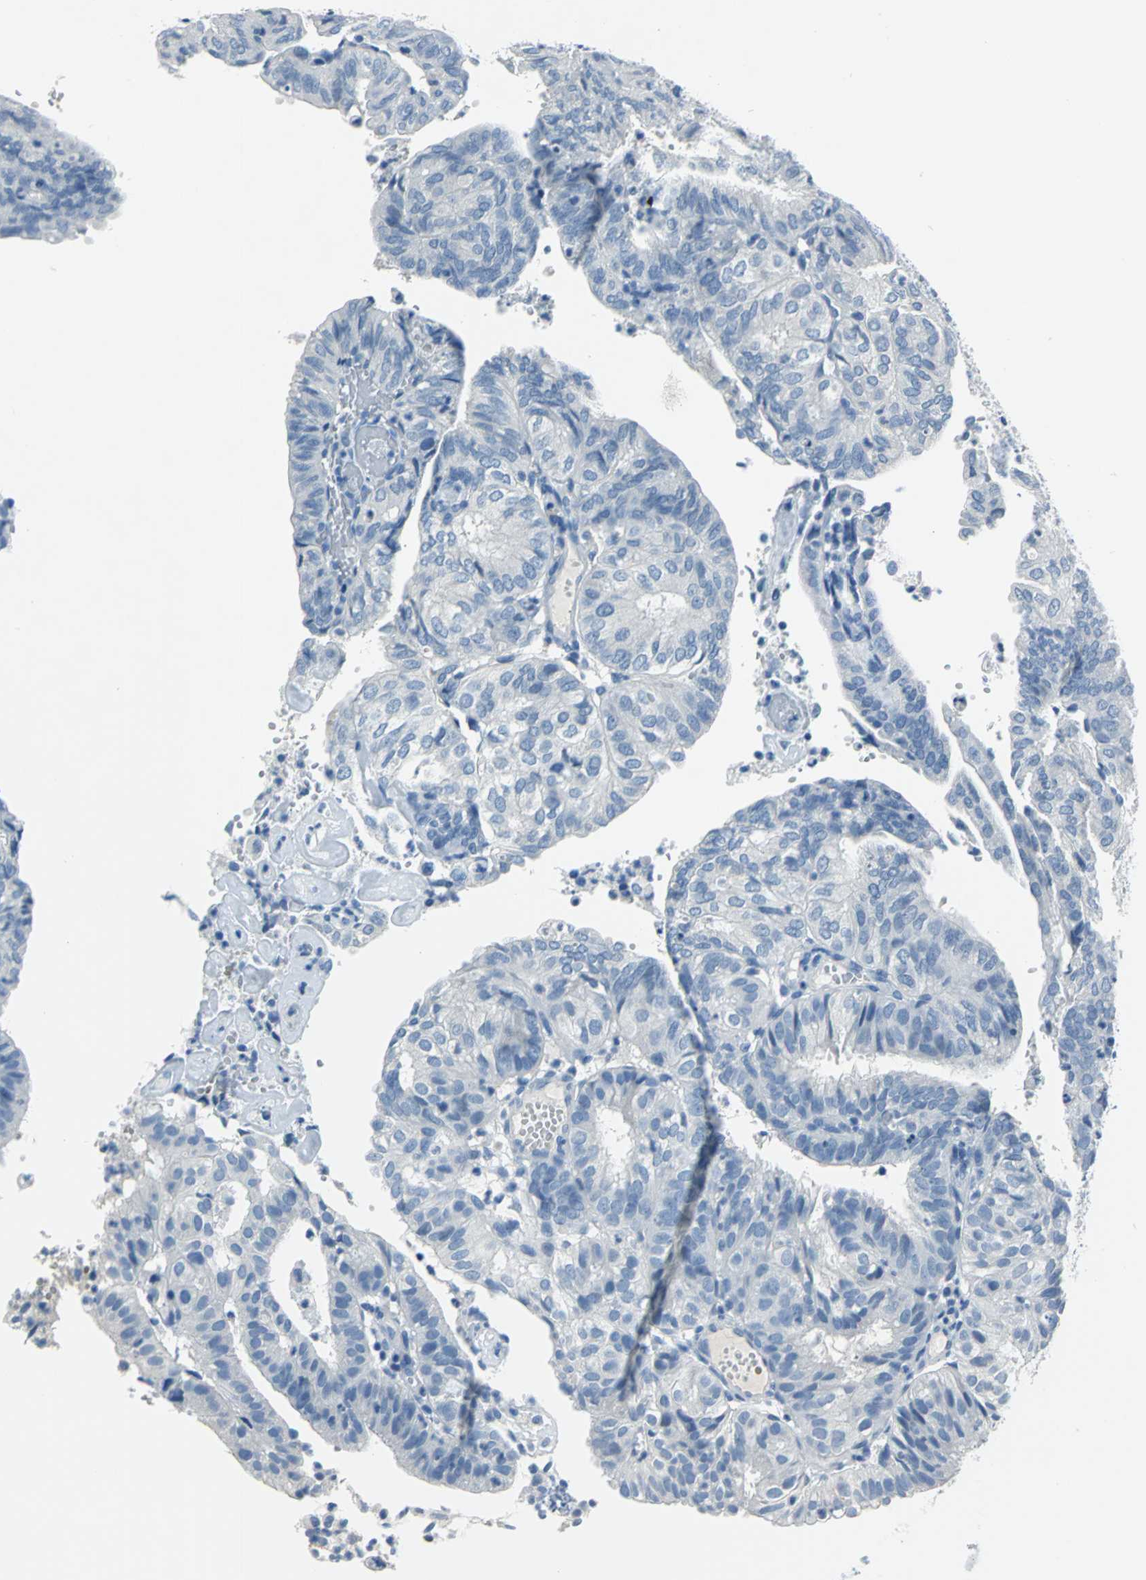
{"staining": {"intensity": "negative", "quantity": "none", "location": "none"}, "tissue": "endometrial cancer", "cell_type": "Tumor cells", "image_type": "cancer", "snomed": [{"axis": "morphology", "description": "Adenocarcinoma, NOS"}, {"axis": "topography", "description": "Uterus"}], "caption": "Immunohistochemistry (IHC) histopathology image of human endometrial cancer (adenocarcinoma) stained for a protein (brown), which exhibits no staining in tumor cells.", "gene": "PKLR", "patient": {"sex": "female", "age": 60}}